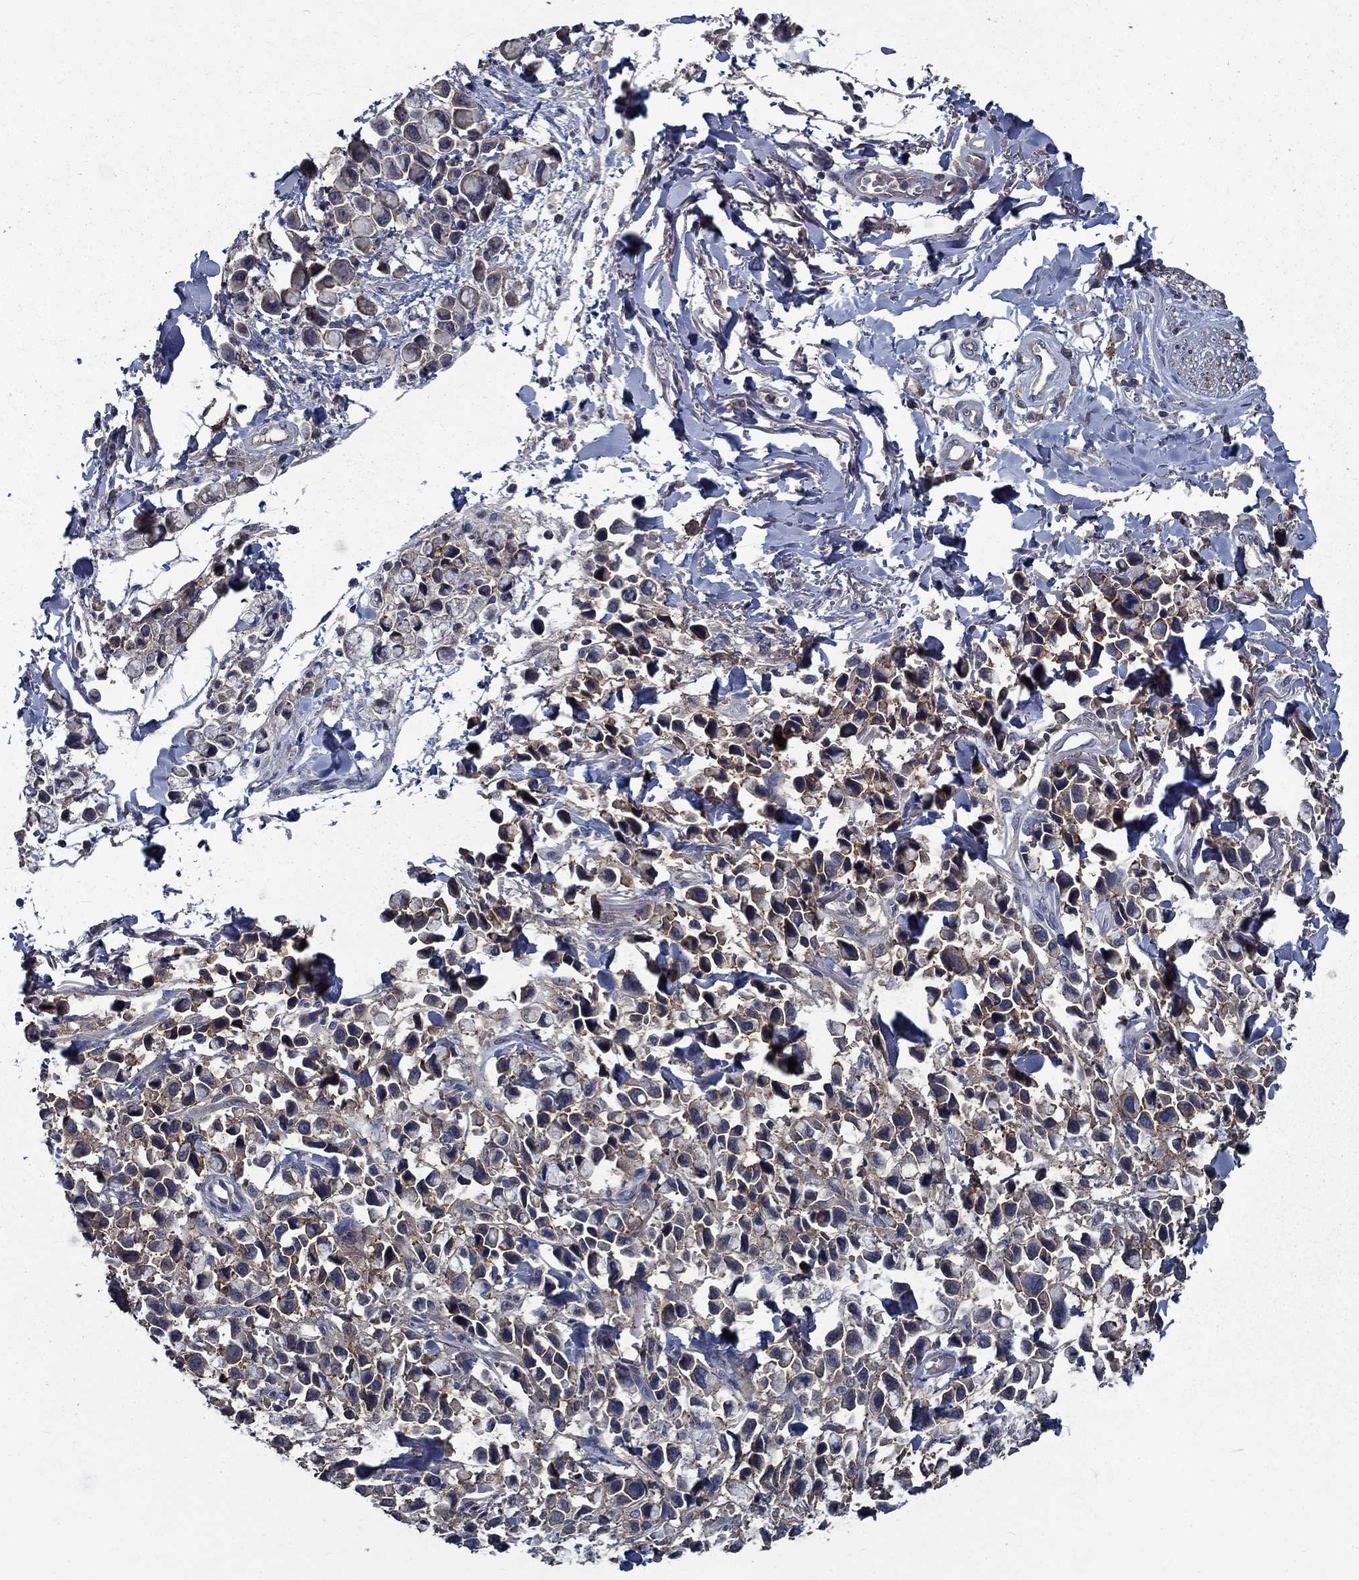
{"staining": {"intensity": "weak", "quantity": "25%-75%", "location": "cytoplasmic/membranous"}, "tissue": "stomach cancer", "cell_type": "Tumor cells", "image_type": "cancer", "snomed": [{"axis": "morphology", "description": "Adenocarcinoma, NOS"}, {"axis": "topography", "description": "Stomach"}], "caption": "The micrograph demonstrates staining of stomach cancer (adenocarcinoma), revealing weak cytoplasmic/membranous protein expression (brown color) within tumor cells.", "gene": "SLC44A1", "patient": {"sex": "female", "age": 81}}